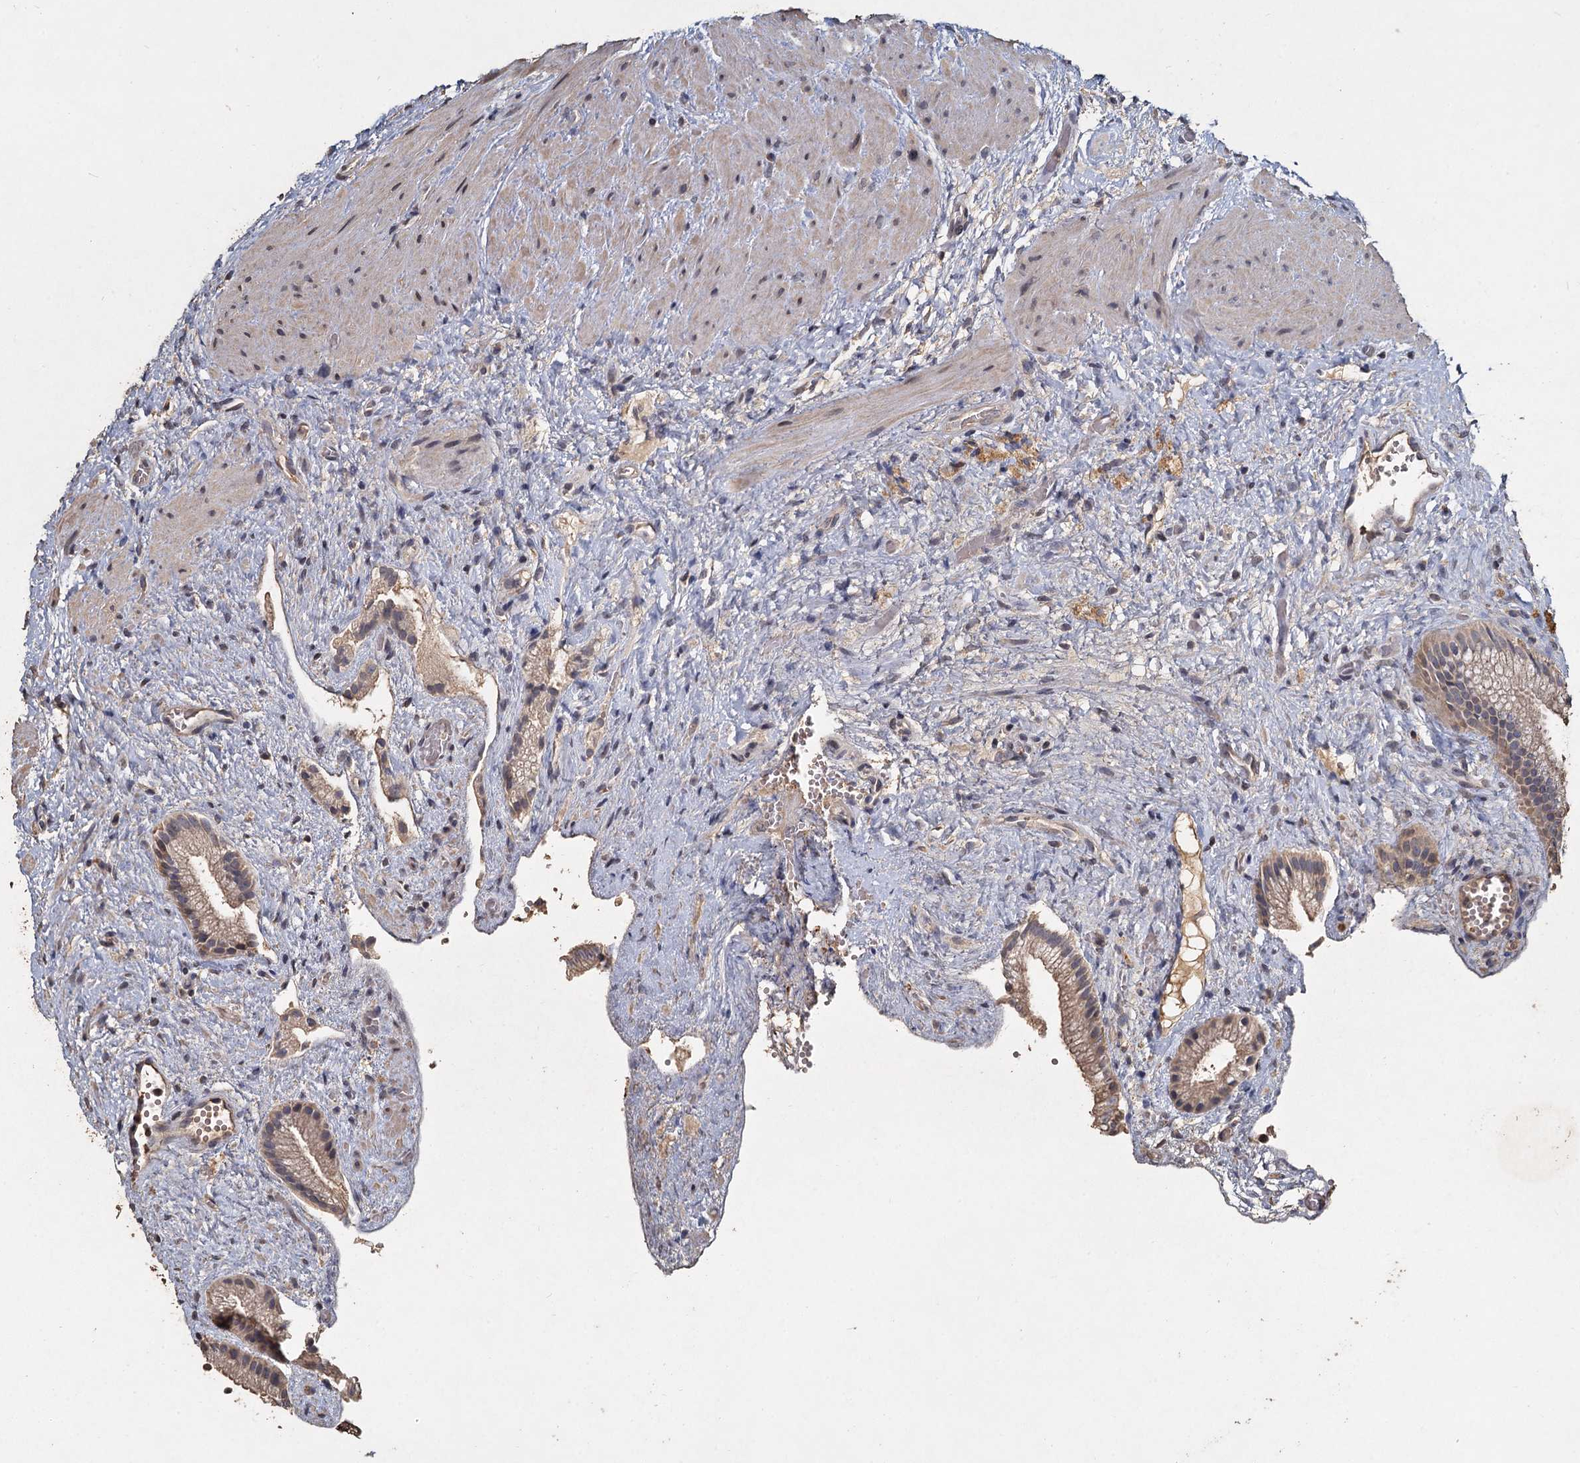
{"staining": {"intensity": "moderate", "quantity": "<25%", "location": "cytoplasmic/membranous"}, "tissue": "gallbladder", "cell_type": "Glandular cells", "image_type": "normal", "snomed": [{"axis": "morphology", "description": "Normal tissue, NOS"}, {"axis": "morphology", "description": "Inflammation, NOS"}, {"axis": "topography", "description": "Gallbladder"}], "caption": "Protein staining reveals moderate cytoplasmic/membranous expression in about <25% of glandular cells in benign gallbladder.", "gene": "CCDC61", "patient": {"sex": "male", "age": 51}}